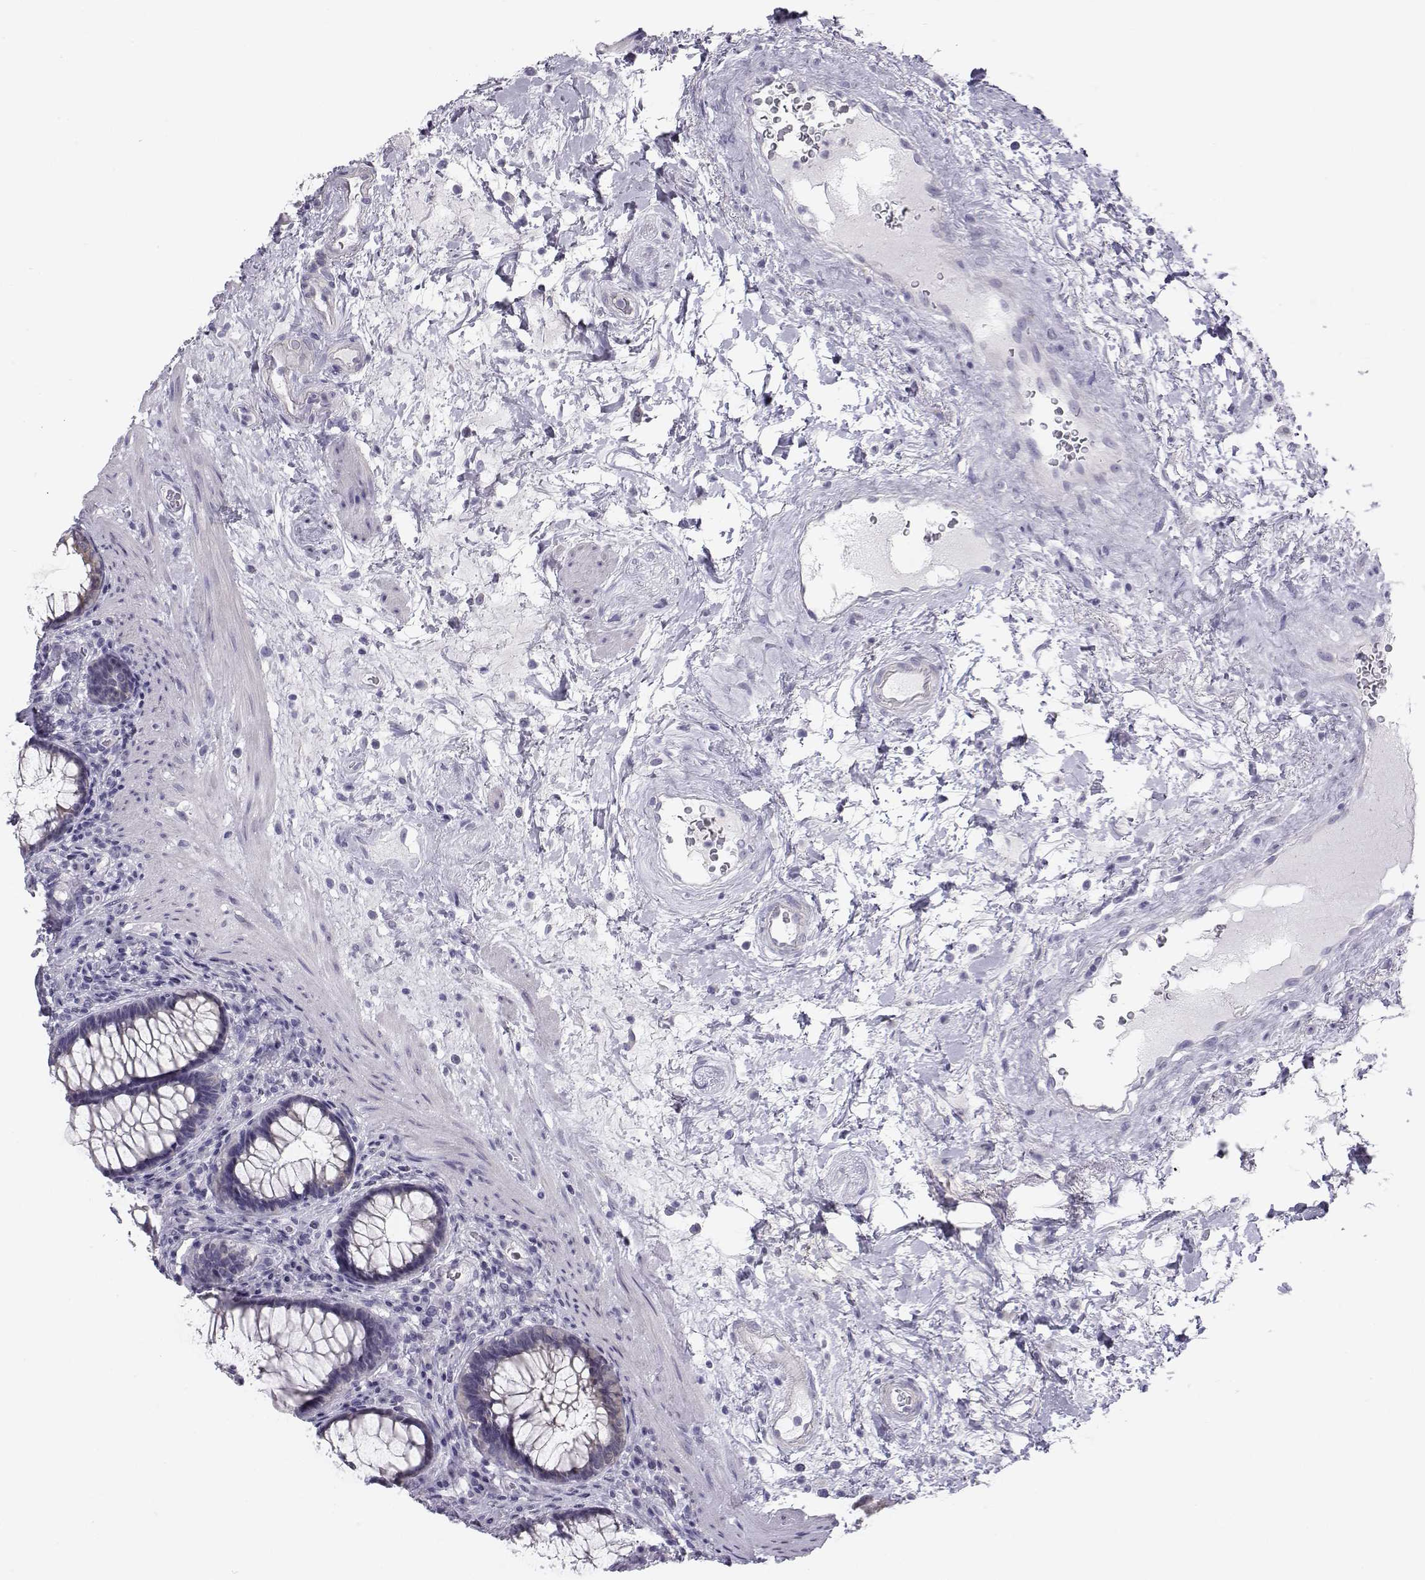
{"staining": {"intensity": "negative", "quantity": "none", "location": "none"}, "tissue": "rectum", "cell_type": "Glandular cells", "image_type": "normal", "snomed": [{"axis": "morphology", "description": "Normal tissue, NOS"}, {"axis": "topography", "description": "Rectum"}], "caption": "High power microscopy histopathology image of an IHC histopathology image of unremarkable rectum, revealing no significant staining in glandular cells.", "gene": "KCNMB4", "patient": {"sex": "male", "age": 72}}